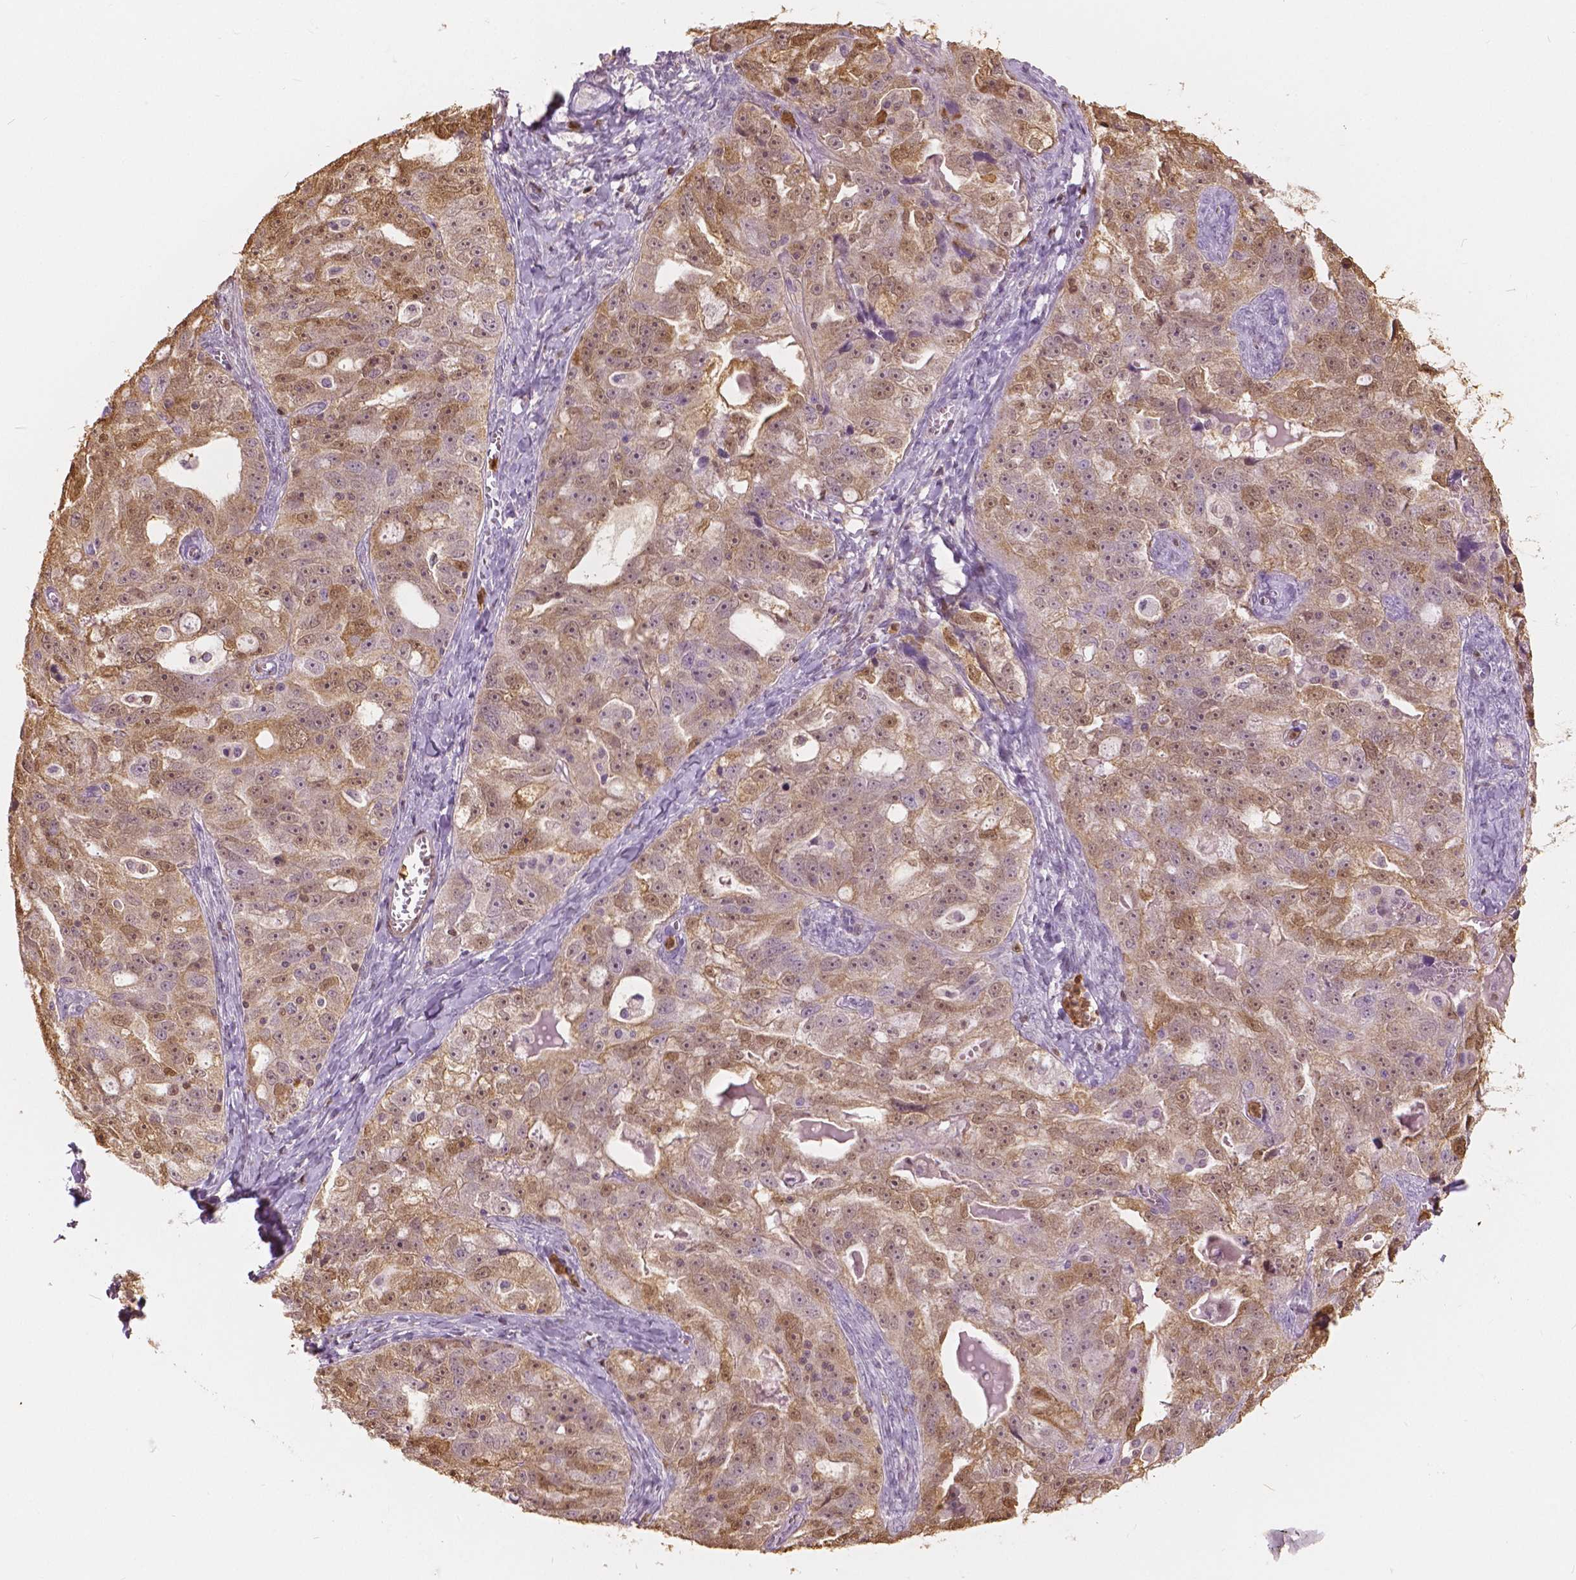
{"staining": {"intensity": "weak", "quantity": ">75%", "location": "cytoplasmic/membranous,nuclear"}, "tissue": "ovarian cancer", "cell_type": "Tumor cells", "image_type": "cancer", "snomed": [{"axis": "morphology", "description": "Cystadenocarcinoma, serous, NOS"}, {"axis": "topography", "description": "Ovary"}], "caption": "Tumor cells display low levels of weak cytoplasmic/membranous and nuclear staining in approximately >75% of cells in ovarian cancer. Nuclei are stained in blue.", "gene": "S100A4", "patient": {"sex": "female", "age": 51}}